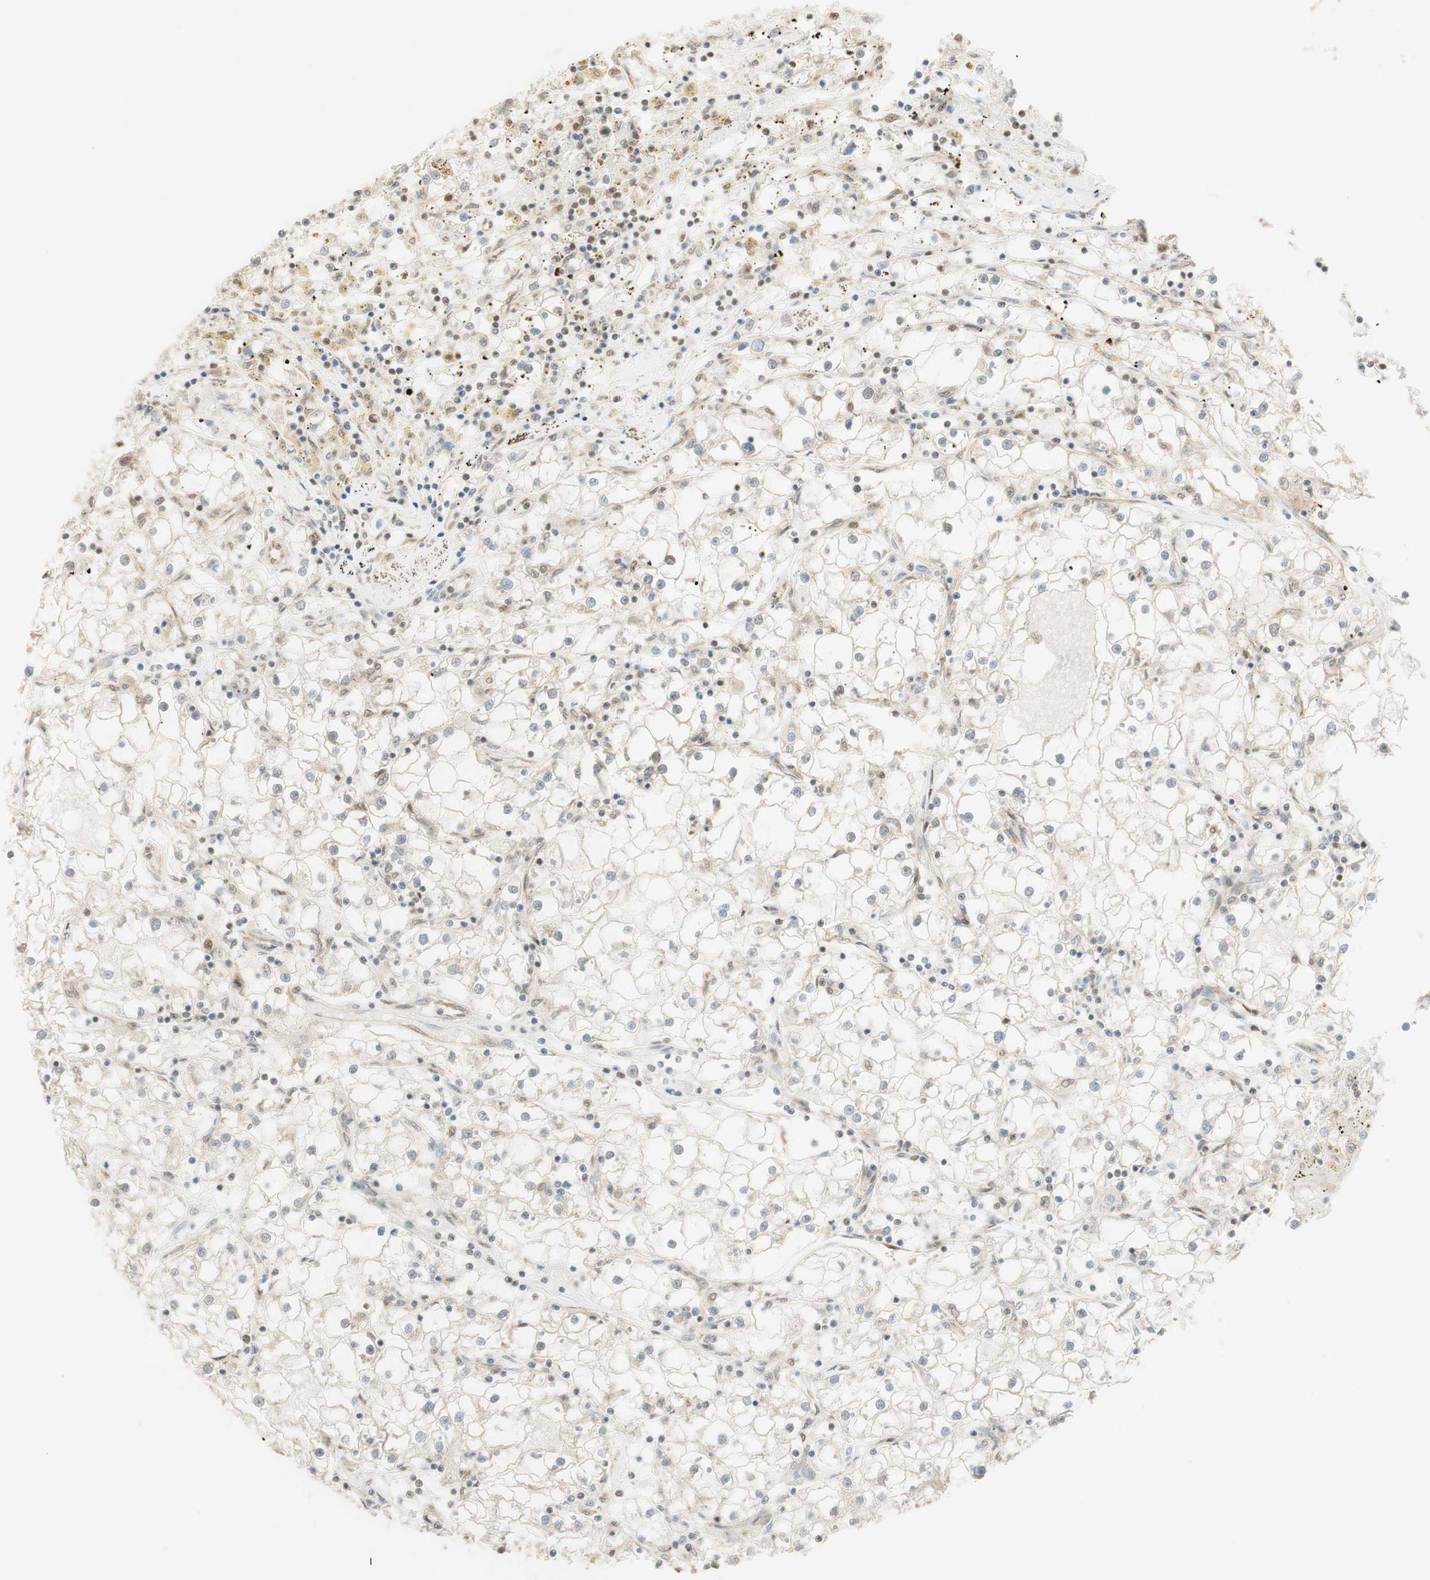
{"staining": {"intensity": "weak", "quantity": "<25%", "location": "cytoplasmic/membranous"}, "tissue": "renal cancer", "cell_type": "Tumor cells", "image_type": "cancer", "snomed": [{"axis": "morphology", "description": "Adenocarcinoma, NOS"}, {"axis": "topography", "description": "Kidney"}], "caption": "Tumor cells are negative for brown protein staining in renal adenocarcinoma.", "gene": "SPINT2", "patient": {"sex": "male", "age": 56}}